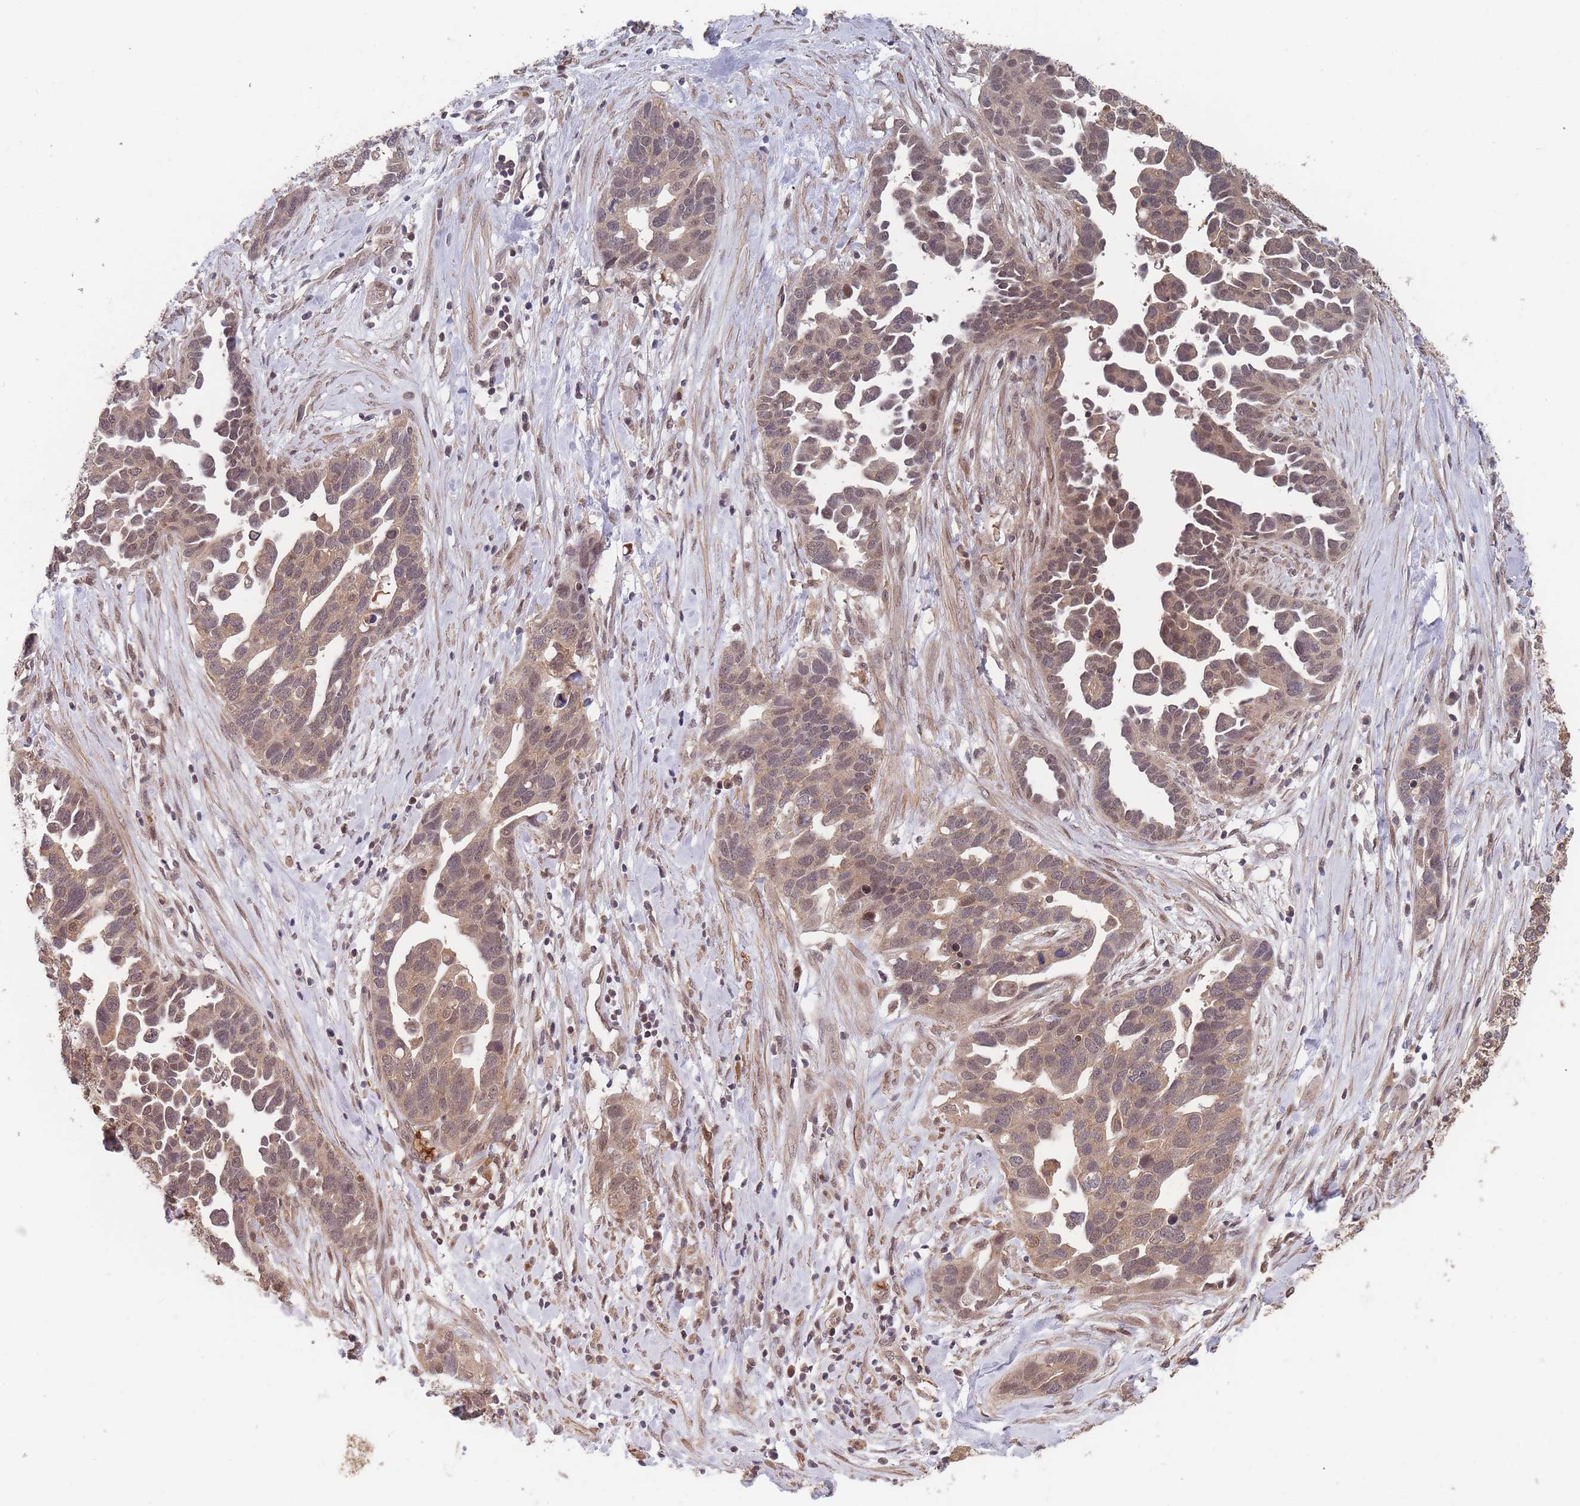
{"staining": {"intensity": "moderate", "quantity": ">75%", "location": "cytoplasmic/membranous,nuclear"}, "tissue": "ovarian cancer", "cell_type": "Tumor cells", "image_type": "cancer", "snomed": [{"axis": "morphology", "description": "Cystadenocarcinoma, serous, NOS"}, {"axis": "topography", "description": "Ovary"}], "caption": "Immunohistochemistry histopathology image of neoplastic tissue: human ovarian cancer (serous cystadenocarcinoma) stained using immunohistochemistry demonstrates medium levels of moderate protein expression localized specifically in the cytoplasmic/membranous and nuclear of tumor cells, appearing as a cytoplasmic/membranous and nuclear brown color.", "gene": "SF3B1", "patient": {"sex": "female", "age": 54}}